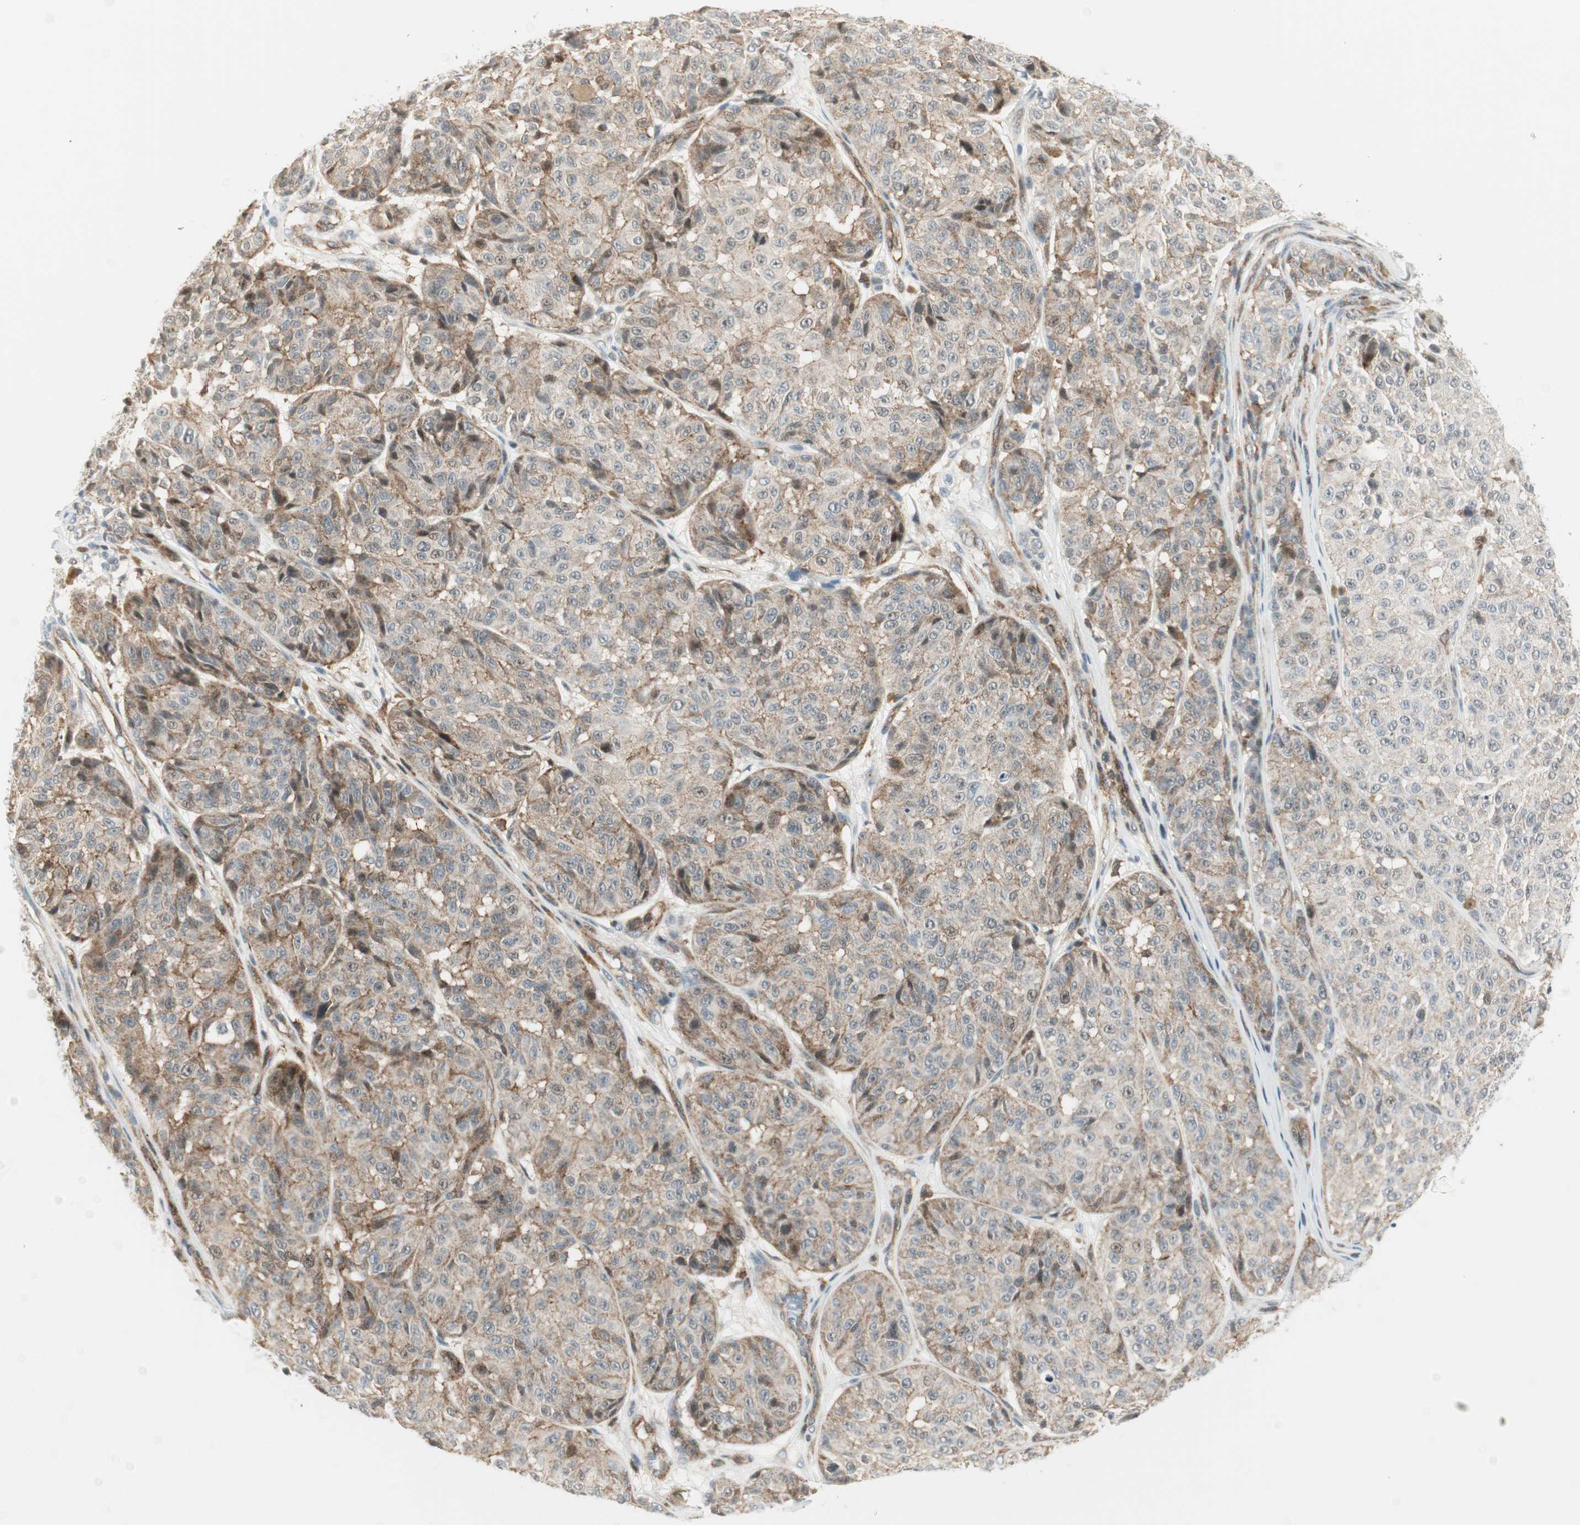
{"staining": {"intensity": "weak", "quantity": ">75%", "location": "cytoplasmic/membranous"}, "tissue": "melanoma", "cell_type": "Tumor cells", "image_type": "cancer", "snomed": [{"axis": "morphology", "description": "Malignant melanoma, NOS"}, {"axis": "topography", "description": "Skin"}], "caption": "Protein staining by immunohistochemistry shows weak cytoplasmic/membranous expression in approximately >75% of tumor cells in melanoma.", "gene": "PPP1CA", "patient": {"sex": "female", "age": 46}}